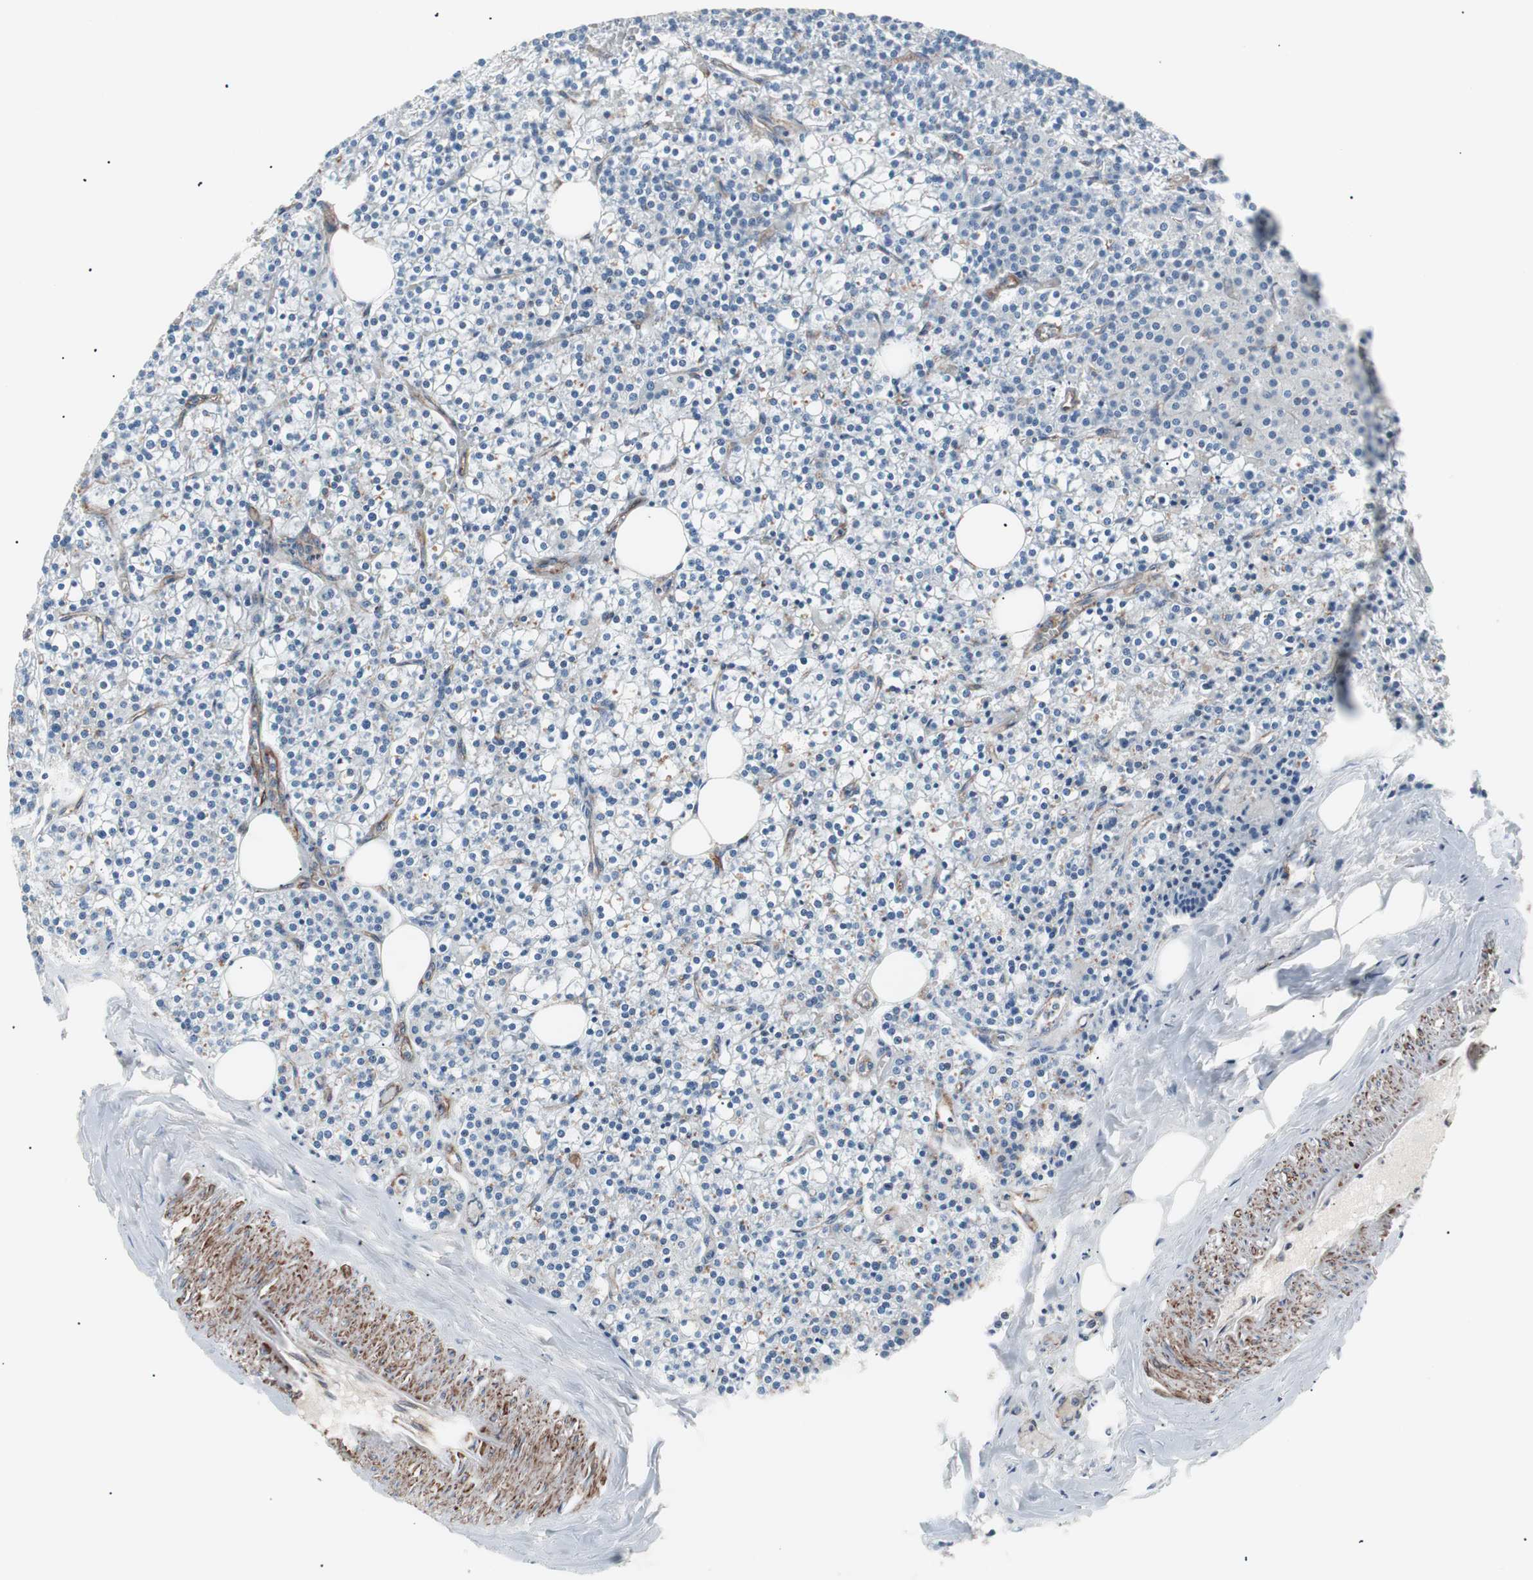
{"staining": {"intensity": "negative", "quantity": "none", "location": "none"}, "tissue": "parathyroid gland", "cell_type": "Glandular cells", "image_type": "normal", "snomed": [{"axis": "morphology", "description": "Normal tissue, NOS"}, {"axis": "topography", "description": "Parathyroid gland"}], "caption": "This is an immunohistochemistry (IHC) image of normal parathyroid gland. There is no positivity in glandular cells.", "gene": "GPR160", "patient": {"sex": "female", "age": 63}}